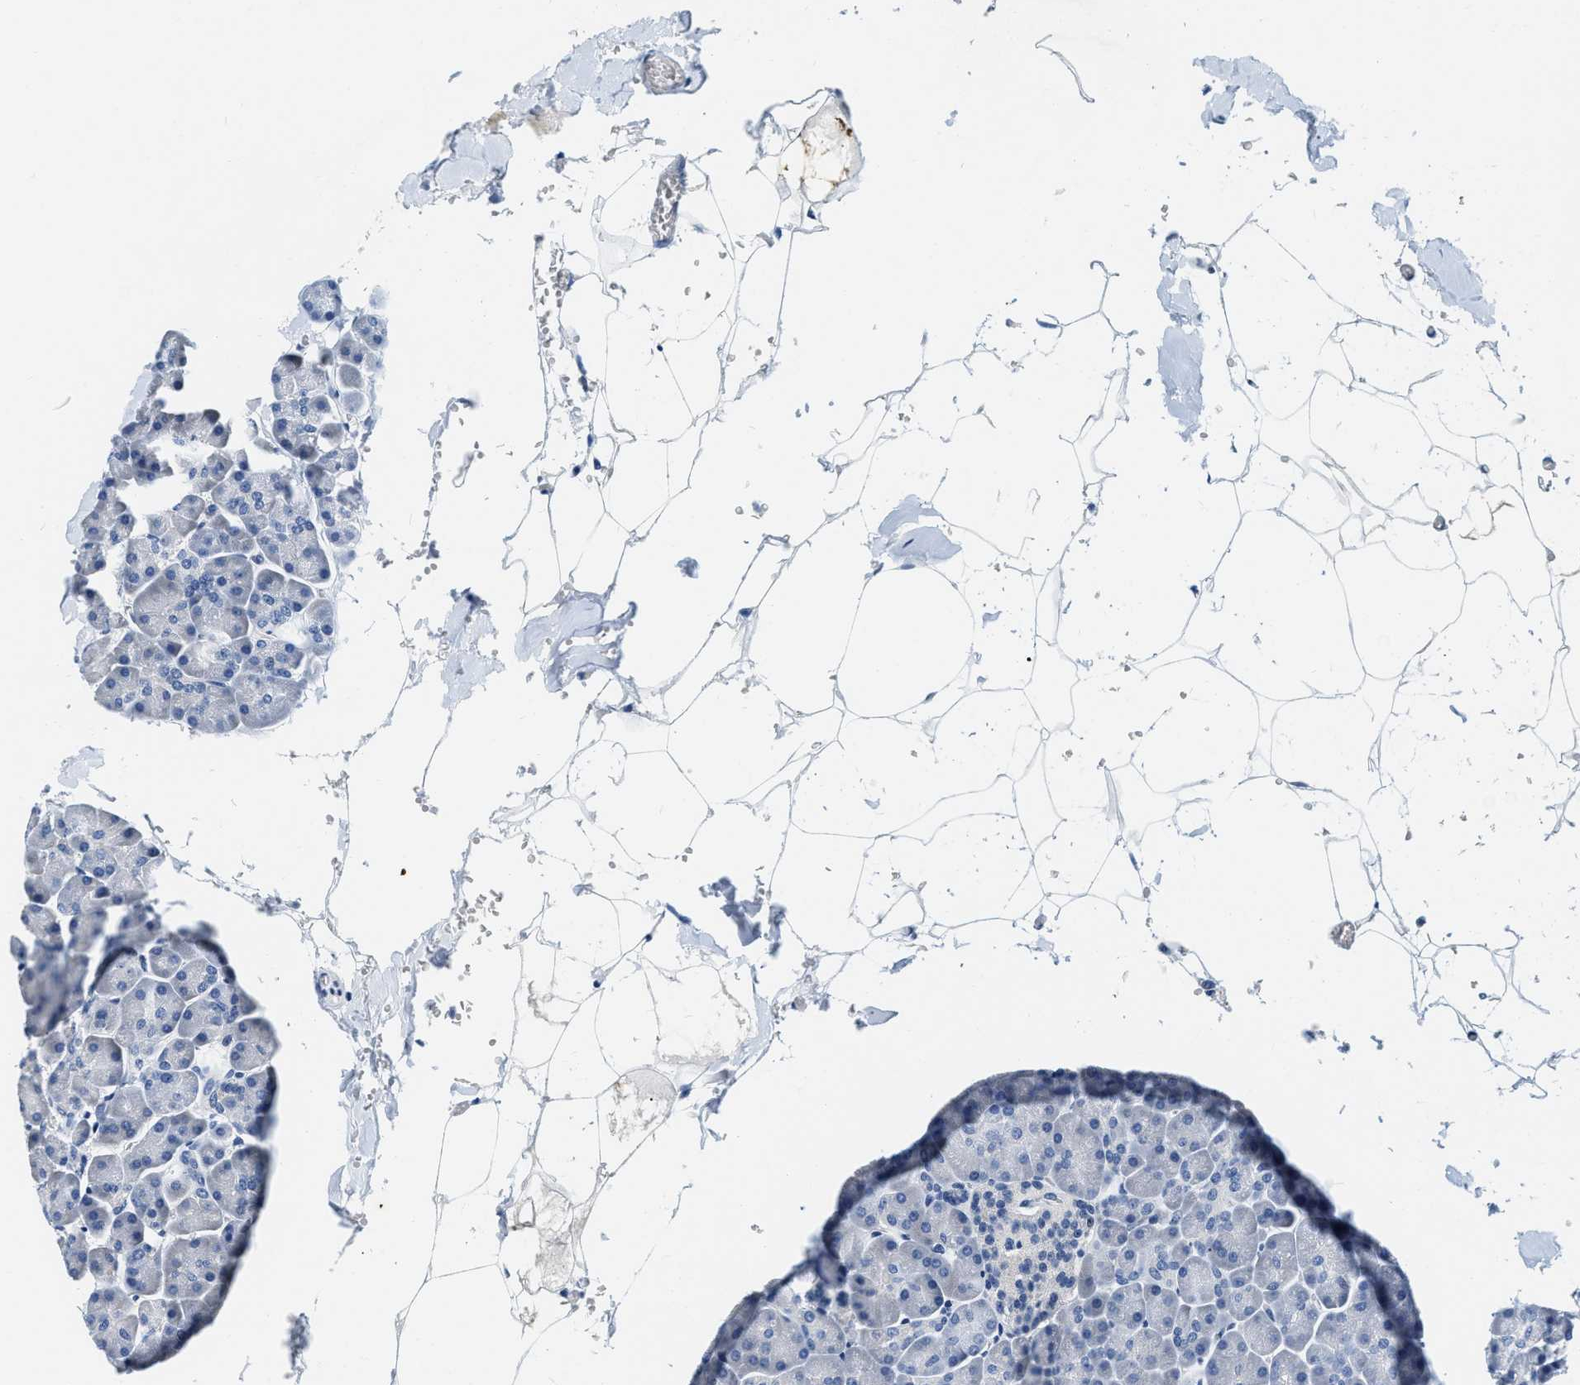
{"staining": {"intensity": "negative", "quantity": "none", "location": "none"}, "tissue": "pancreas", "cell_type": "Exocrine glandular cells", "image_type": "normal", "snomed": [{"axis": "morphology", "description": "Normal tissue, NOS"}, {"axis": "topography", "description": "Pancreas"}], "caption": "There is no significant positivity in exocrine glandular cells of pancreas. (Immunohistochemistry (ihc), brightfield microscopy, high magnification).", "gene": "EIF2AK2", "patient": {"sex": "male", "age": 35}}